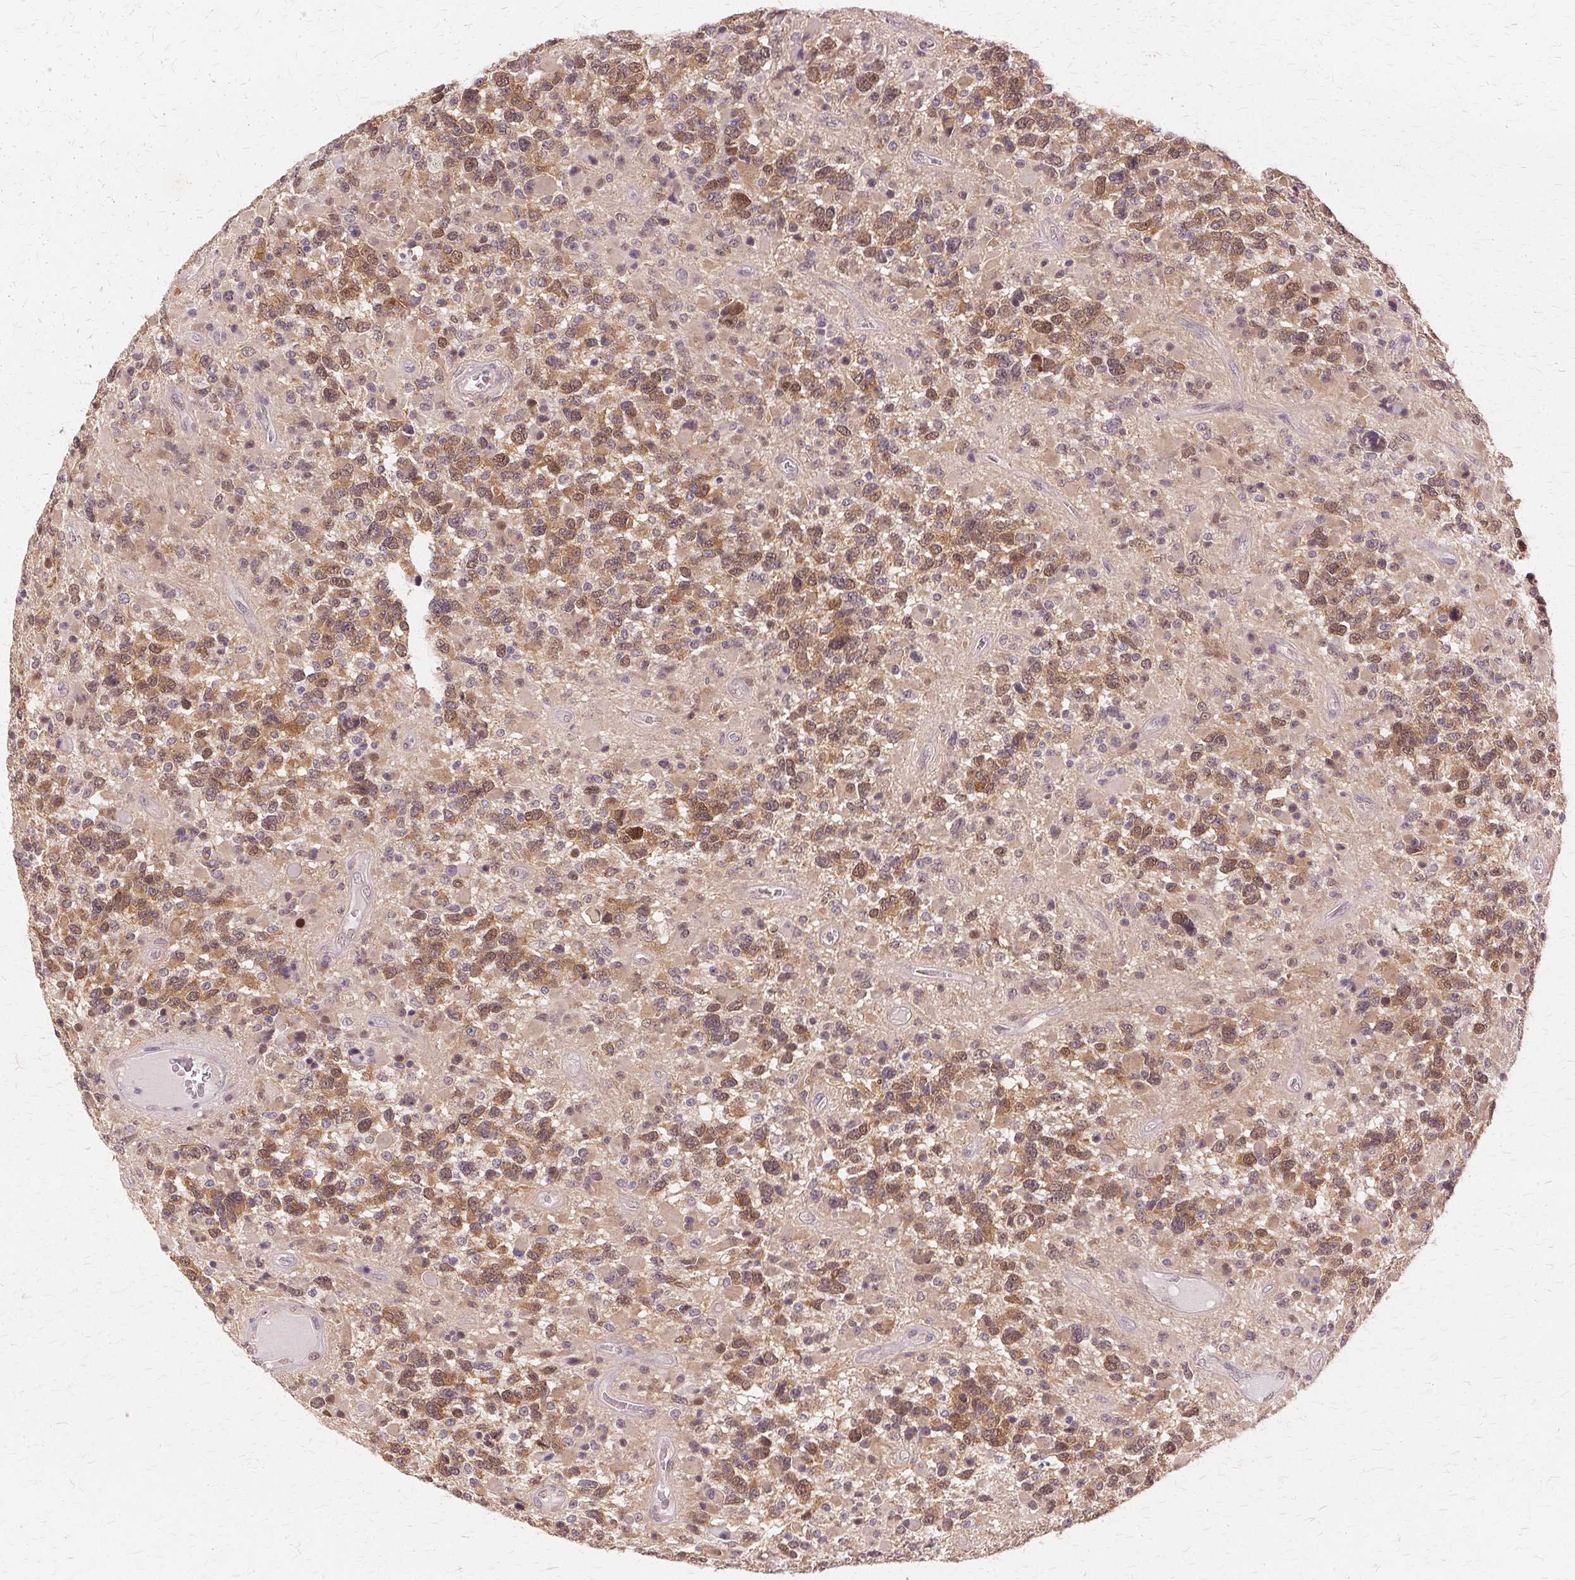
{"staining": {"intensity": "moderate", "quantity": ">75%", "location": "cytoplasmic/membranous,nuclear"}, "tissue": "glioma", "cell_type": "Tumor cells", "image_type": "cancer", "snomed": [{"axis": "morphology", "description": "Glioma, malignant, High grade"}, {"axis": "topography", "description": "Brain"}], "caption": "IHC image of human malignant high-grade glioma stained for a protein (brown), which reveals medium levels of moderate cytoplasmic/membranous and nuclear positivity in approximately >75% of tumor cells.", "gene": "PRMT5", "patient": {"sex": "female", "age": 40}}